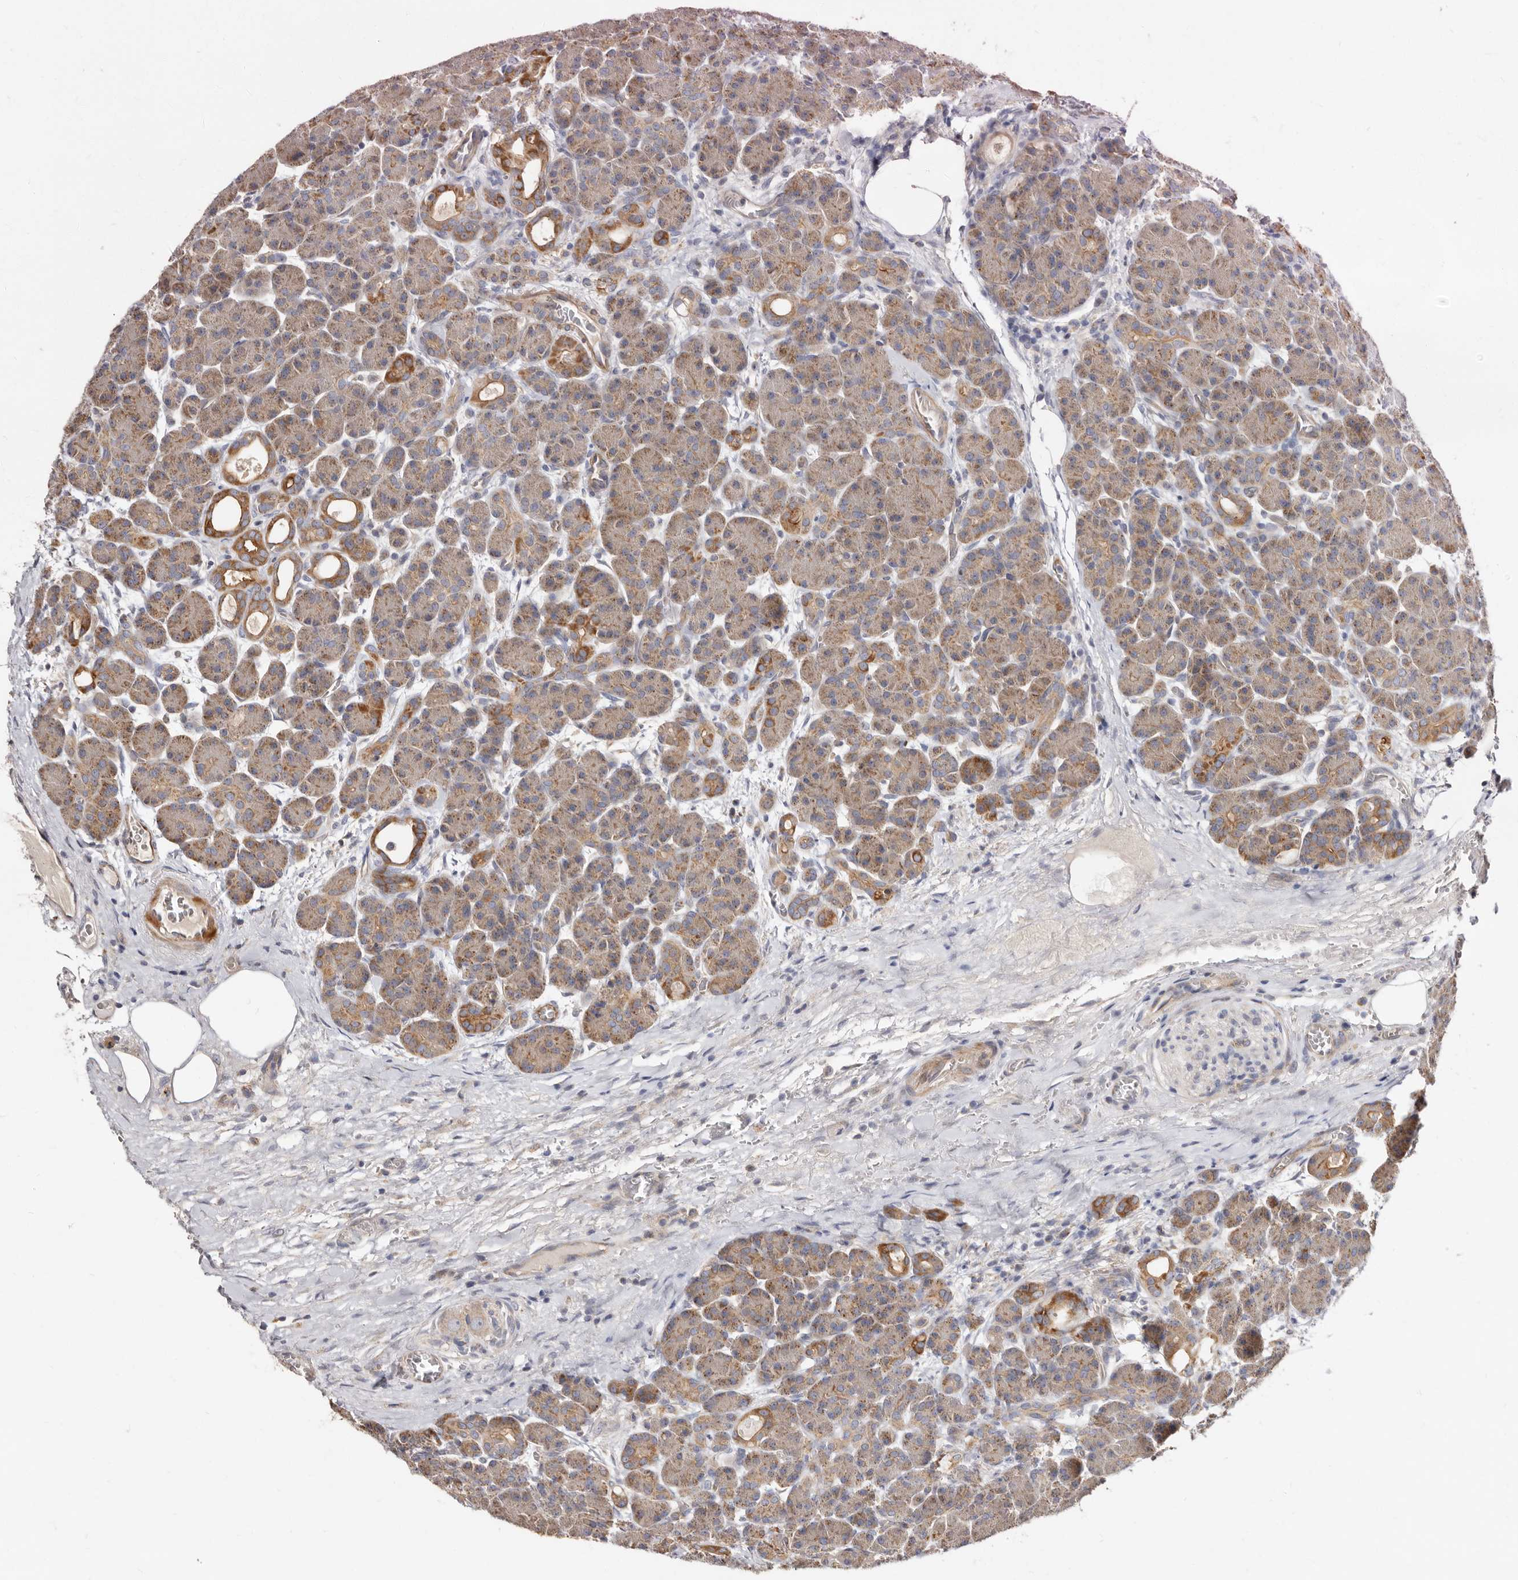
{"staining": {"intensity": "moderate", "quantity": ">75%", "location": "cytoplasmic/membranous"}, "tissue": "pancreas", "cell_type": "Exocrine glandular cells", "image_type": "normal", "snomed": [{"axis": "morphology", "description": "Normal tissue, NOS"}, {"axis": "topography", "description": "Pancreas"}], "caption": "The histopathology image shows a brown stain indicating the presence of a protein in the cytoplasmic/membranous of exocrine glandular cells in pancreas.", "gene": "BAIAP2L1", "patient": {"sex": "male", "age": 63}}